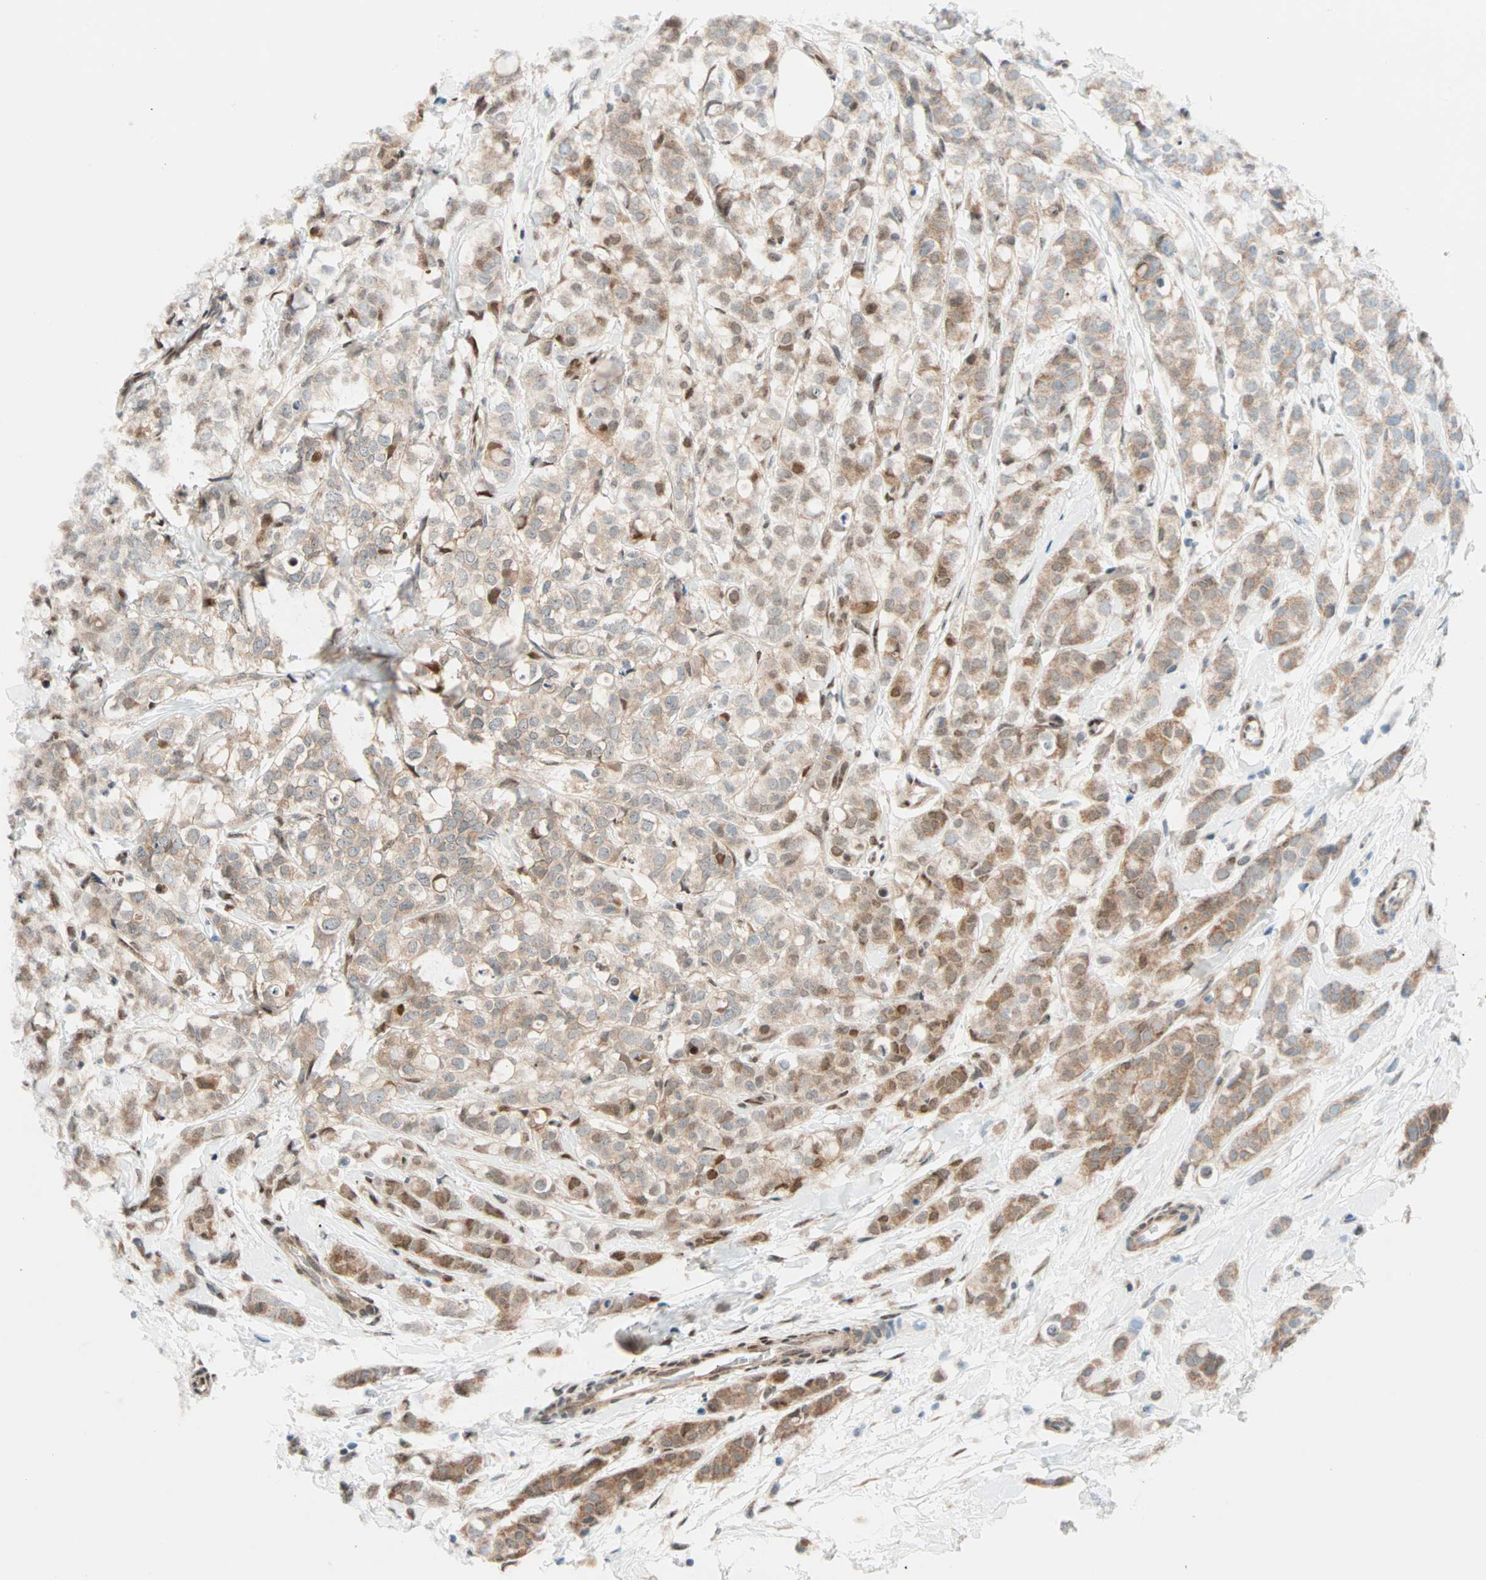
{"staining": {"intensity": "moderate", "quantity": ">75%", "location": "cytoplasmic/membranous,nuclear"}, "tissue": "breast cancer", "cell_type": "Tumor cells", "image_type": "cancer", "snomed": [{"axis": "morphology", "description": "Lobular carcinoma"}, {"axis": "topography", "description": "Breast"}], "caption": "There is medium levels of moderate cytoplasmic/membranous and nuclear staining in tumor cells of breast lobular carcinoma, as demonstrated by immunohistochemical staining (brown color).", "gene": "HECW1", "patient": {"sex": "female", "age": 60}}